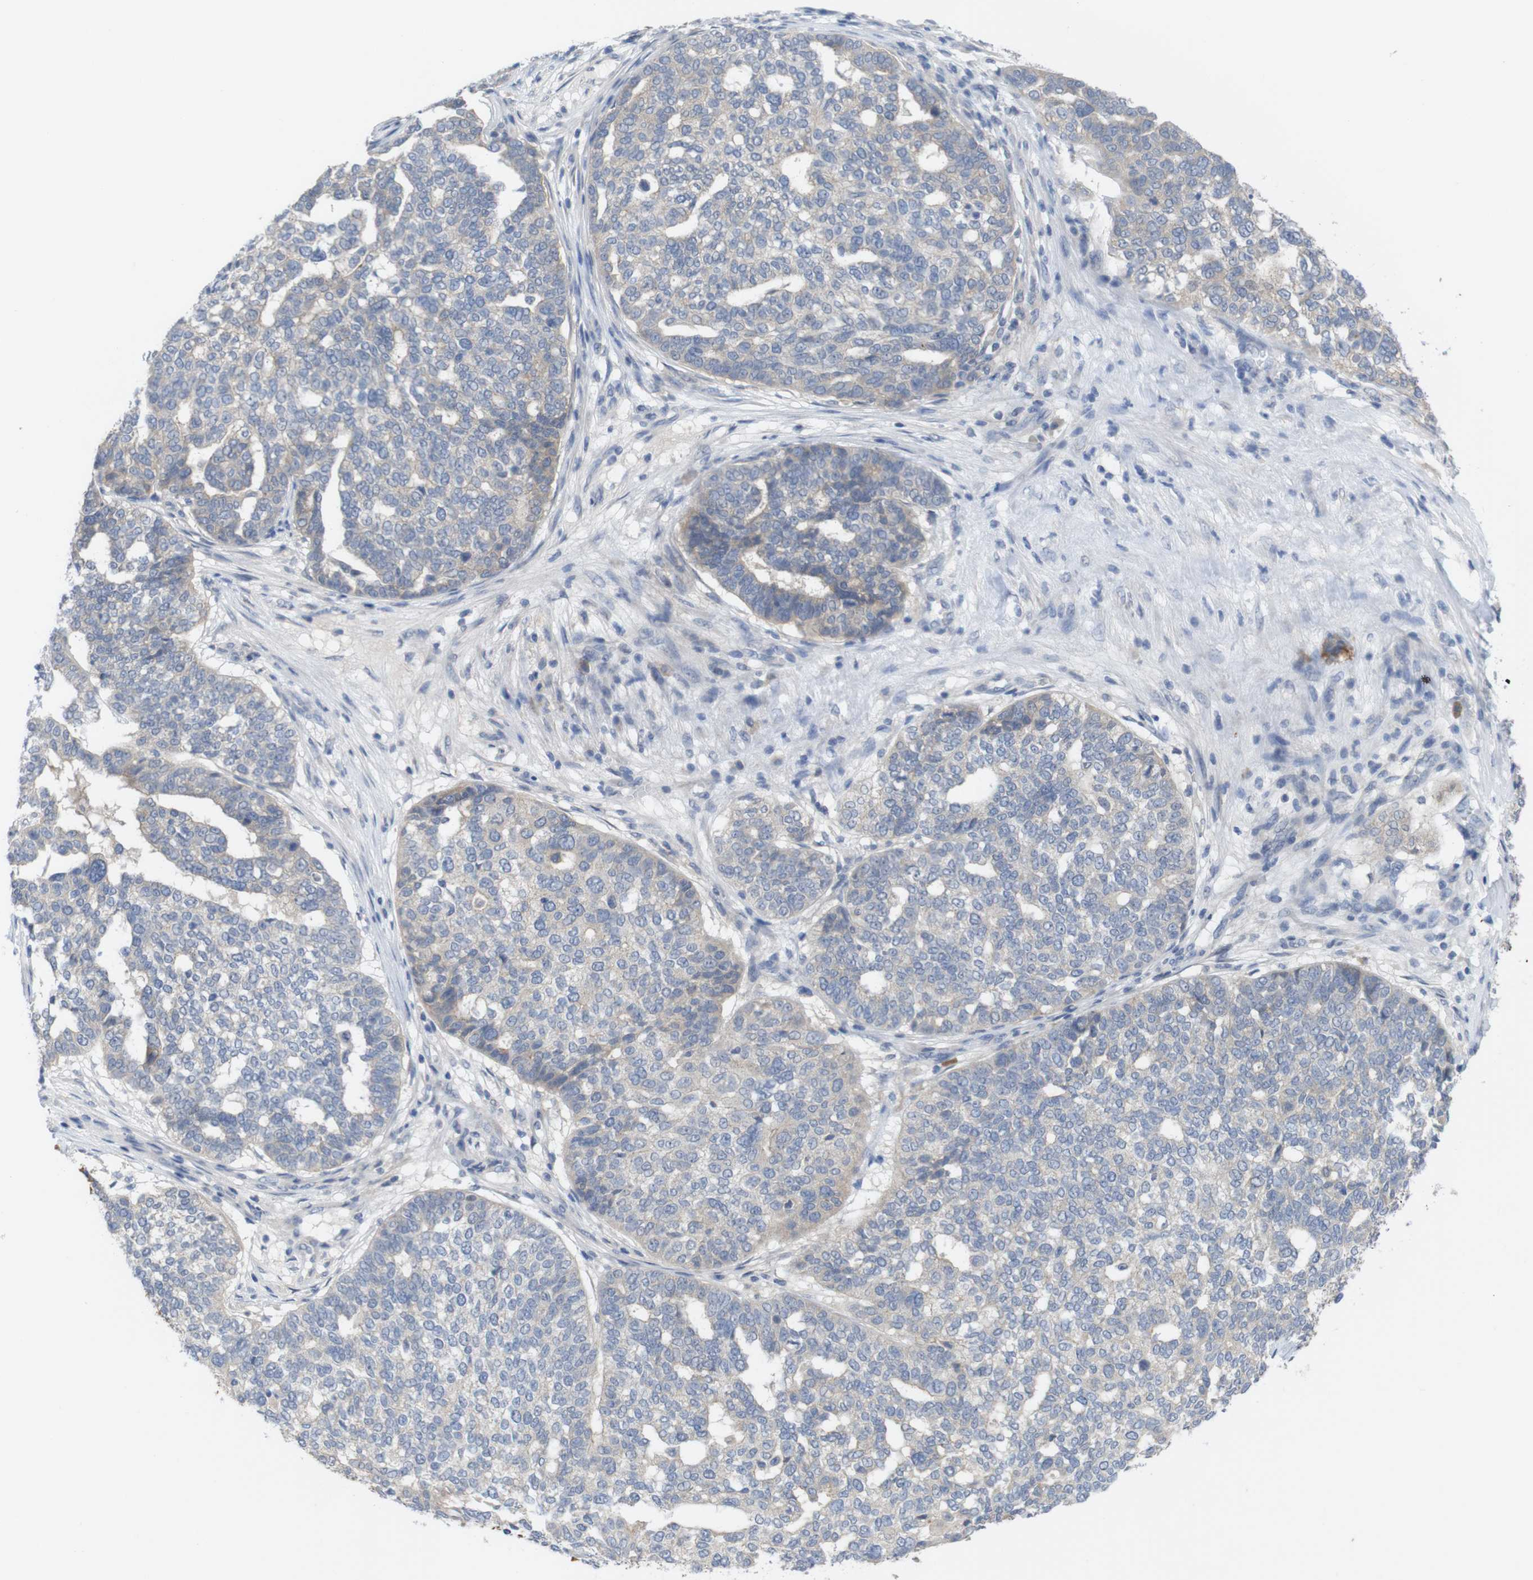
{"staining": {"intensity": "weak", "quantity": "25%-75%", "location": "cytoplasmic/membranous"}, "tissue": "ovarian cancer", "cell_type": "Tumor cells", "image_type": "cancer", "snomed": [{"axis": "morphology", "description": "Cystadenocarcinoma, serous, NOS"}, {"axis": "topography", "description": "Ovary"}], "caption": "An IHC photomicrograph of tumor tissue is shown. Protein staining in brown shows weak cytoplasmic/membranous positivity in serous cystadenocarcinoma (ovarian) within tumor cells. (Brightfield microscopy of DAB IHC at high magnification).", "gene": "BCAR3", "patient": {"sex": "female", "age": 59}}